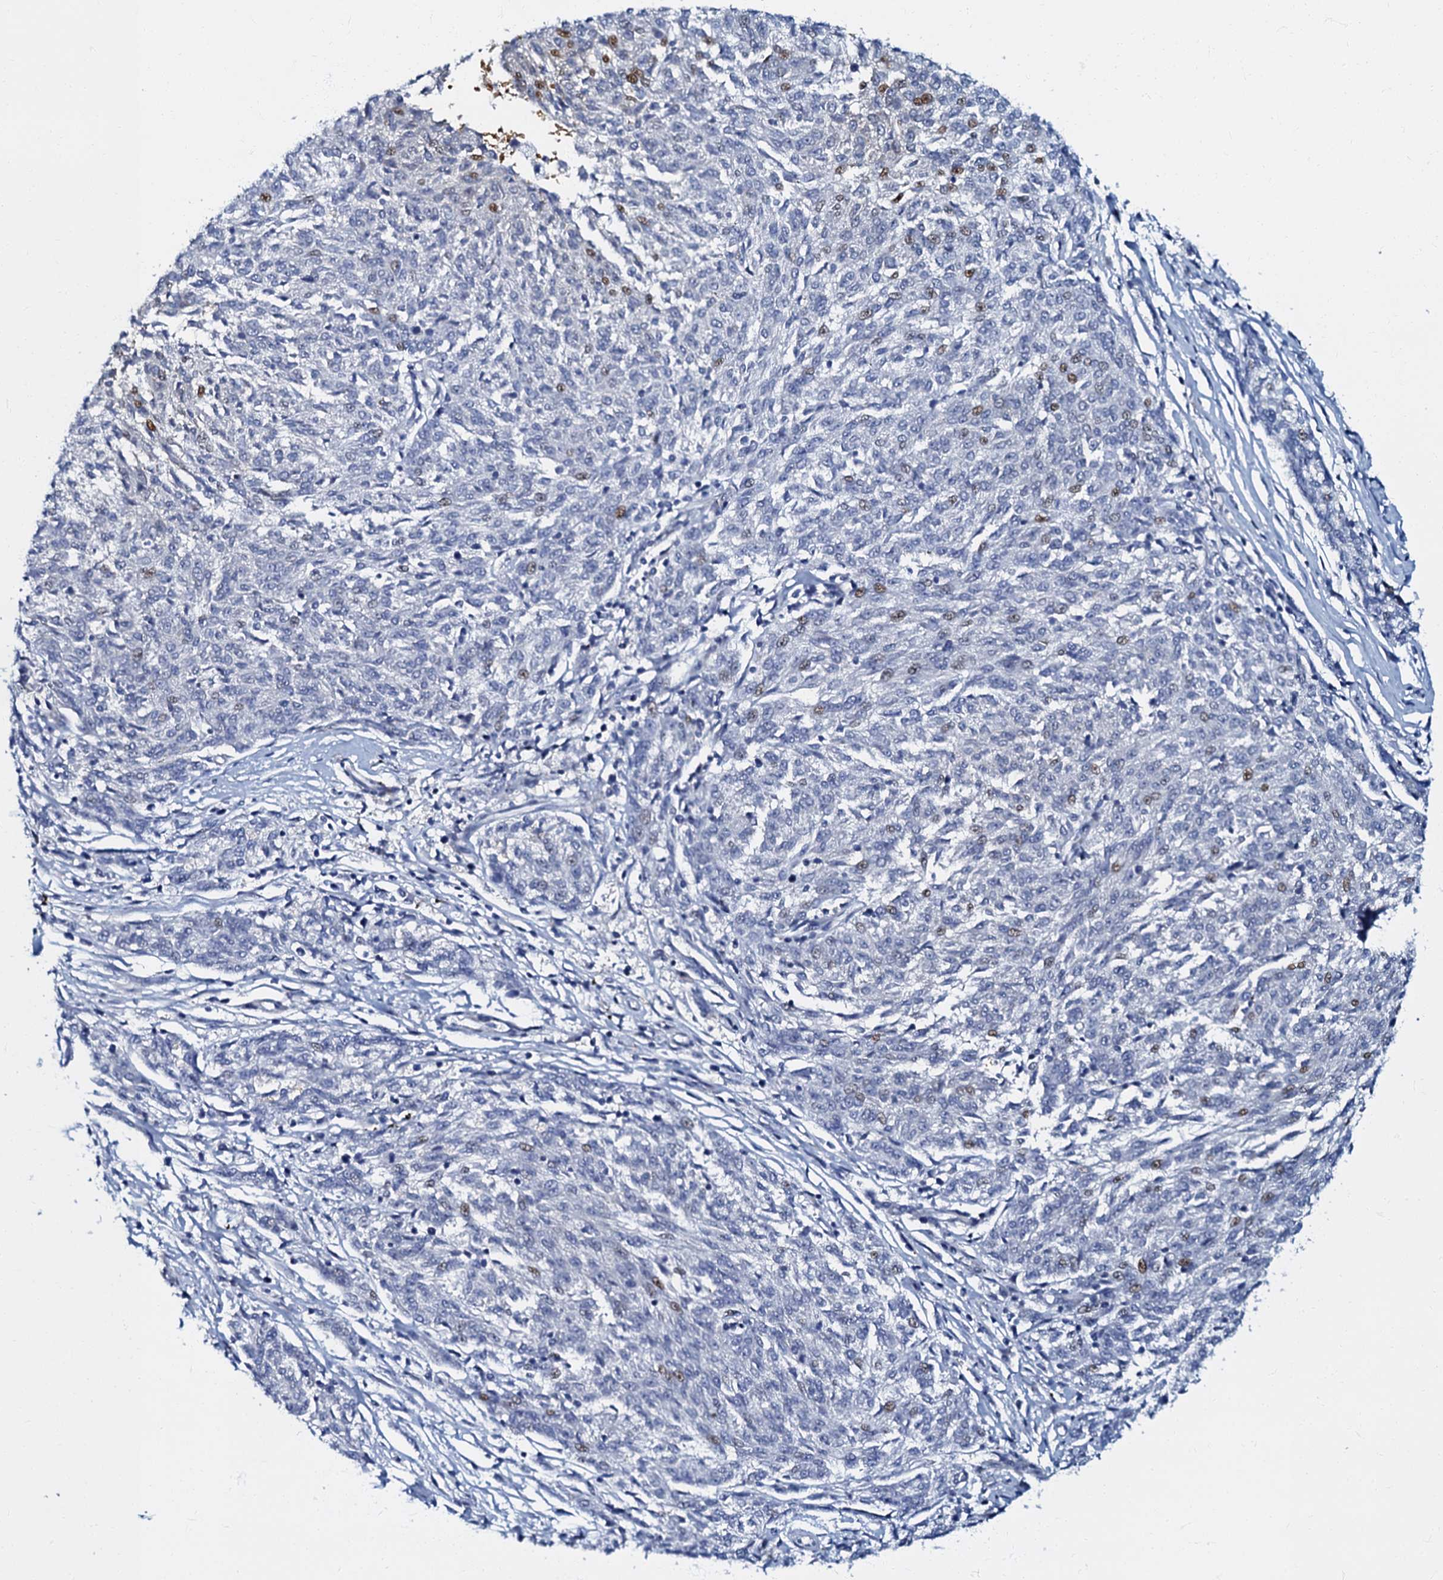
{"staining": {"intensity": "moderate", "quantity": "<25%", "location": "nuclear"}, "tissue": "melanoma", "cell_type": "Tumor cells", "image_type": "cancer", "snomed": [{"axis": "morphology", "description": "Malignant melanoma, NOS"}, {"axis": "topography", "description": "Skin"}], "caption": "DAB immunohistochemical staining of malignant melanoma shows moderate nuclear protein positivity in approximately <25% of tumor cells.", "gene": "MFSD5", "patient": {"sex": "female", "age": 72}}